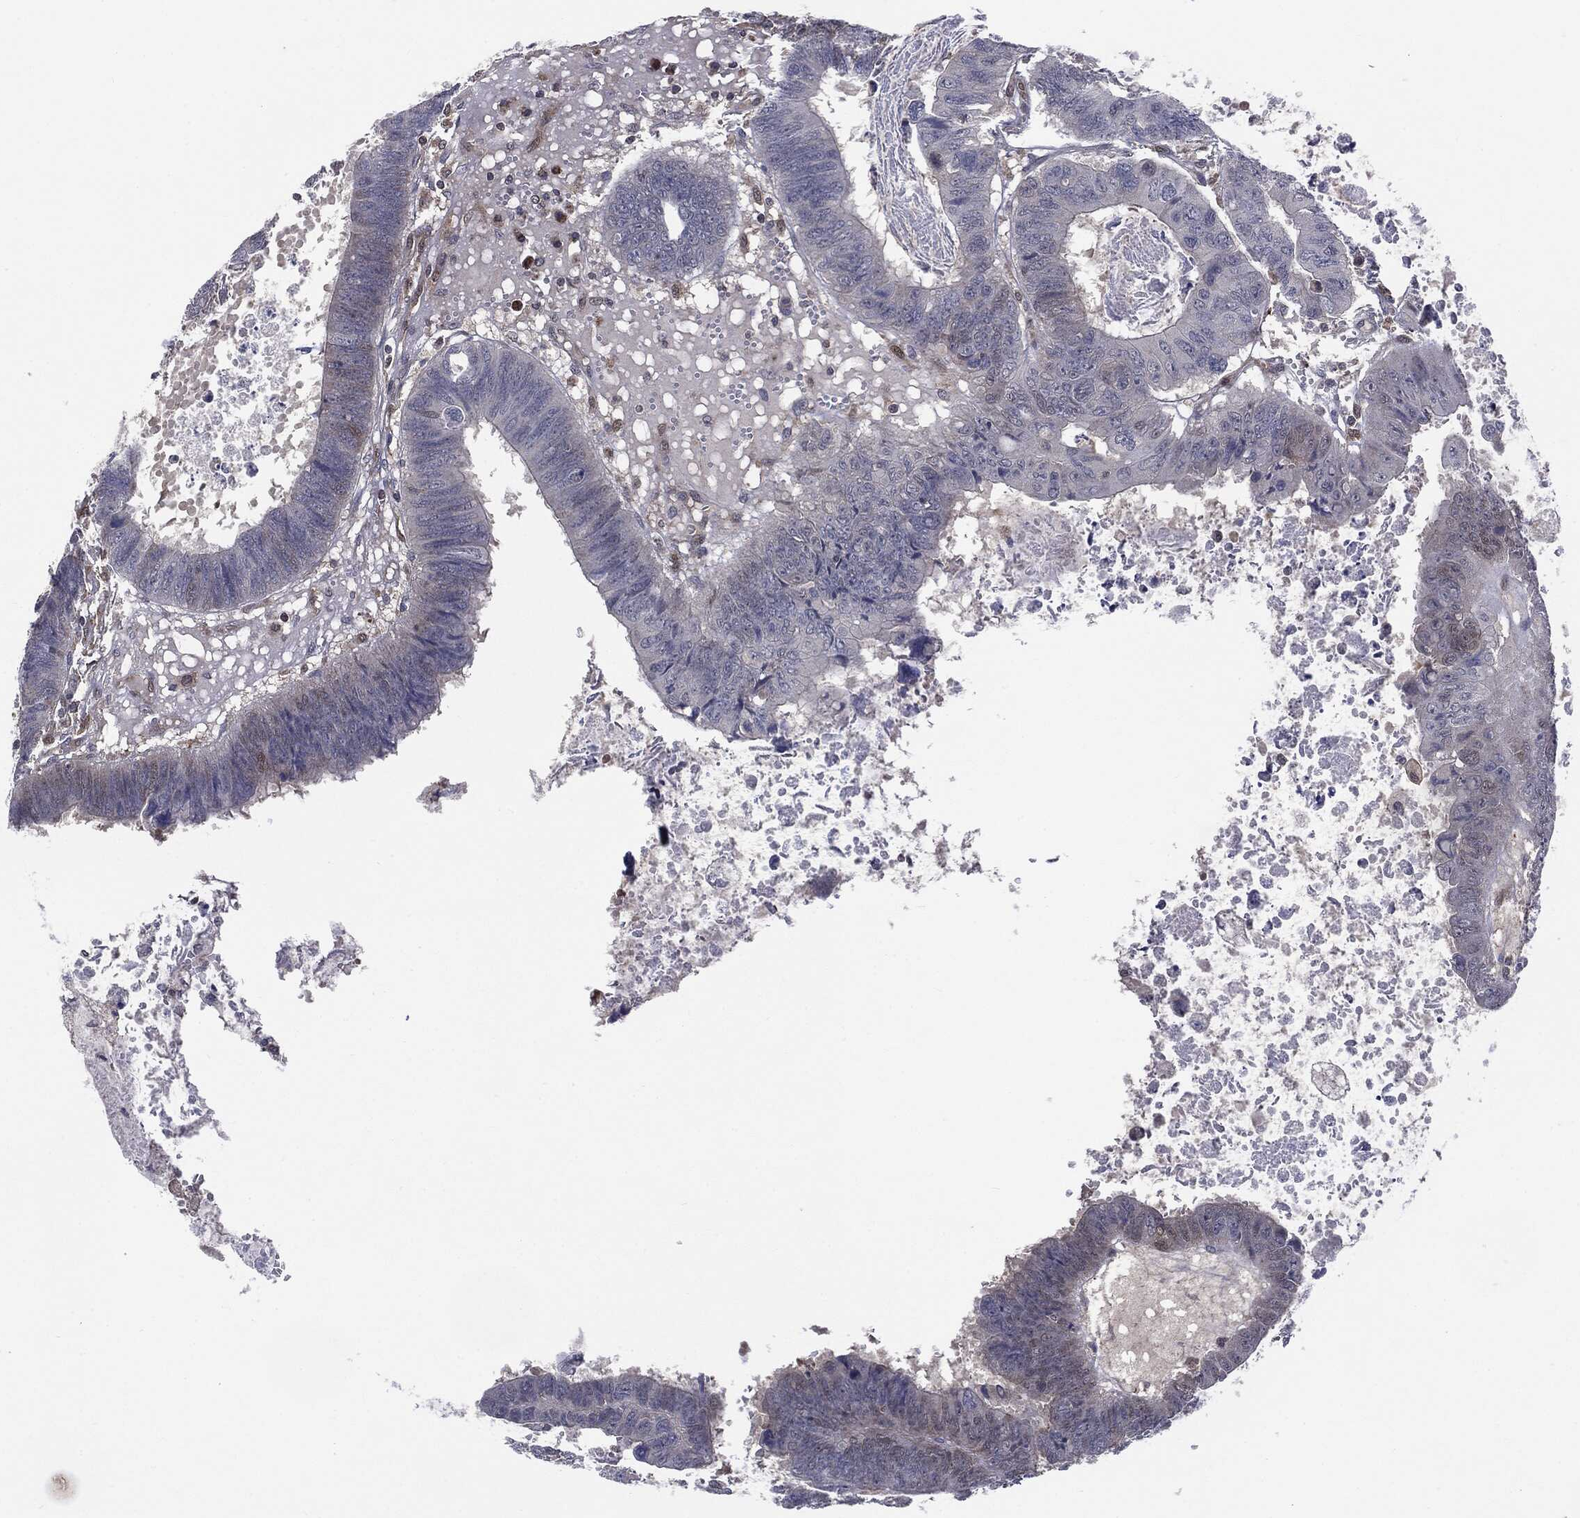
{"staining": {"intensity": "negative", "quantity": "none", "location": "none"}, "tissue": "colorectal cancer", "cell_type": "Tumor cells", "image_type": "cancer", "snomed": [{"axis": "morphology", "description": "Adenocarcinoma, NOS"}, {"axis": "topography", "description": "Colon"}], "caption": "Image shows no significant protein positivity in tumor cells of colorectal adenocarcinoma. (Brightfield microscopy of DAB (3,3'-diaminobenzidine) IHC at high magnification).", "gene": "PTPA", "patient": {"sex": "male", "age": 62}}